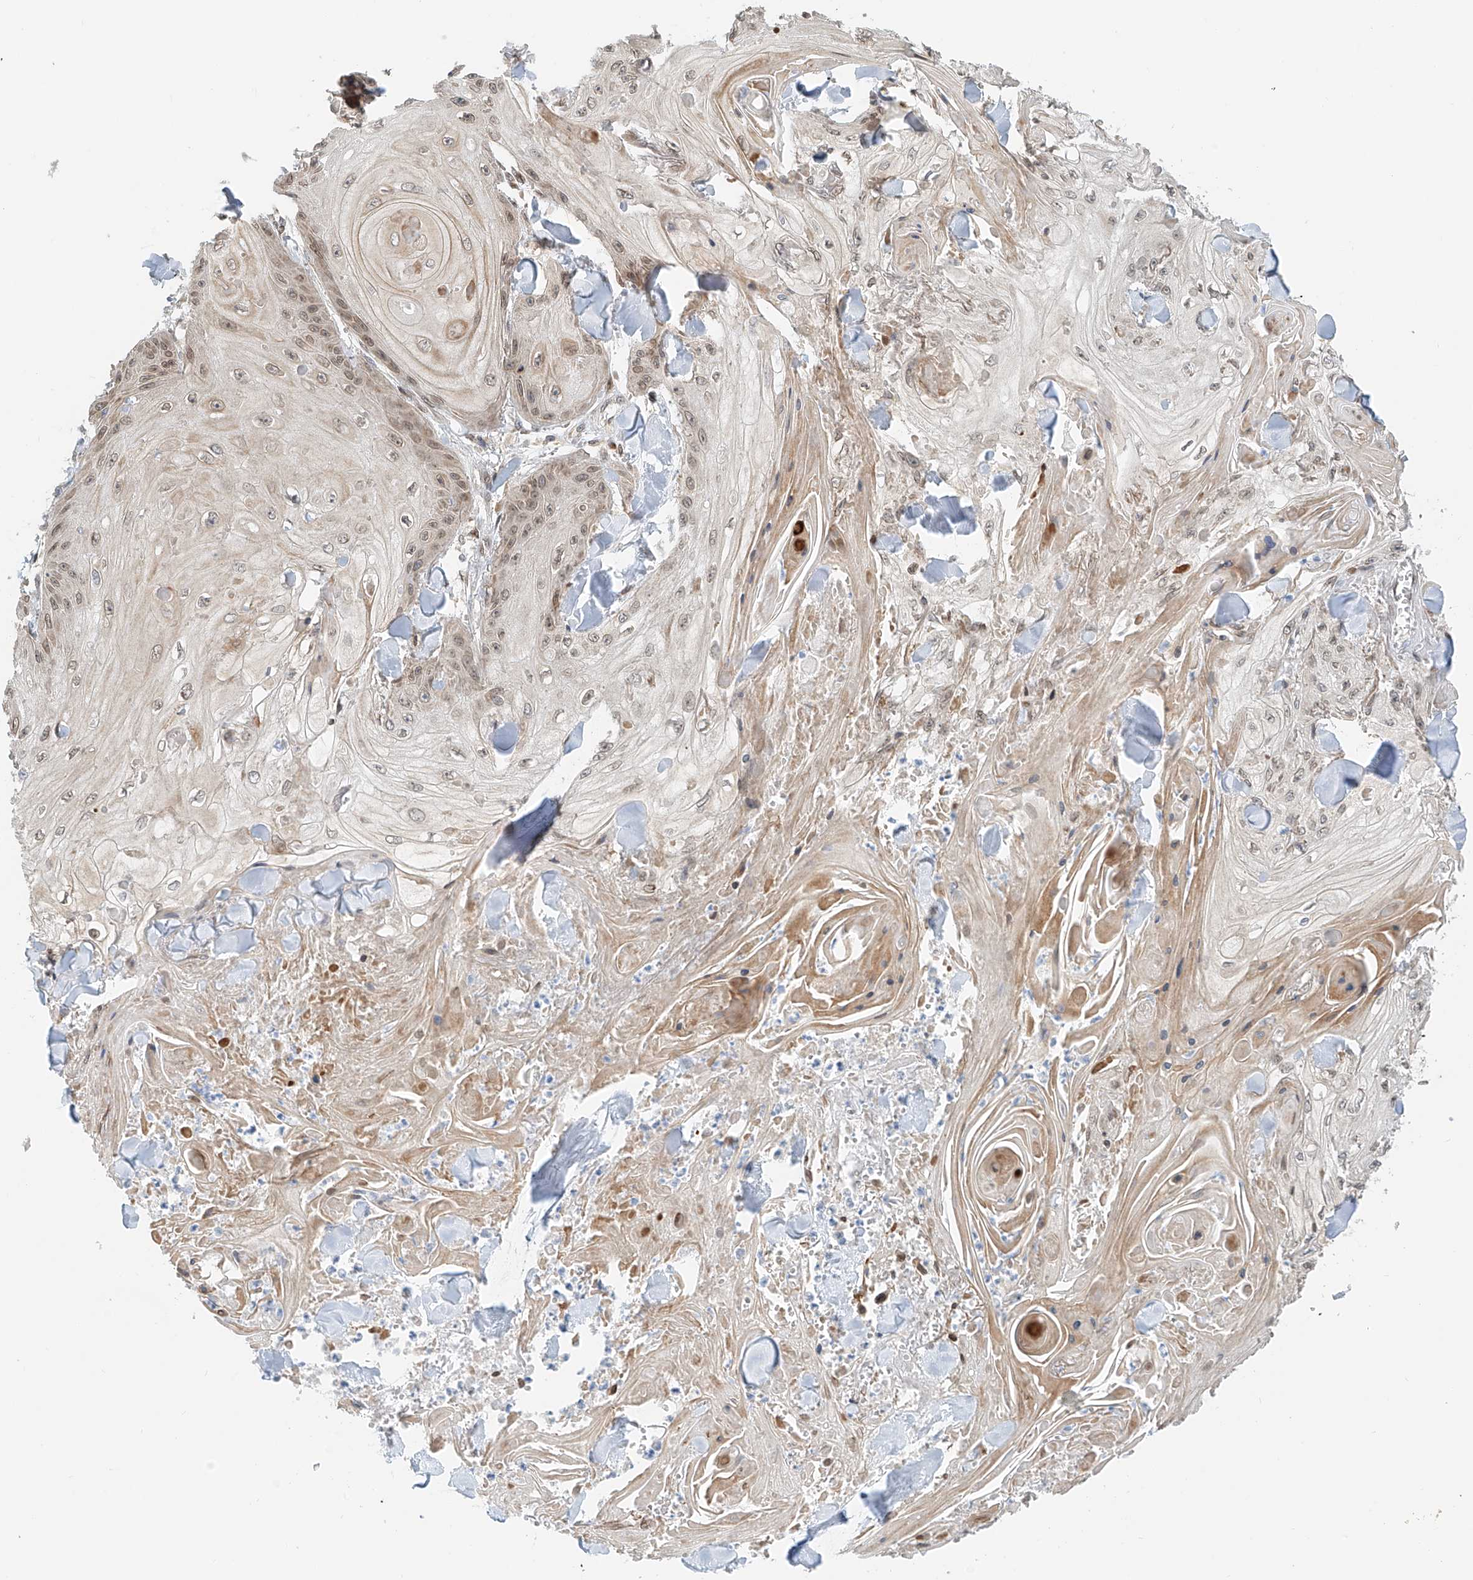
{"staining": {"intensity": "weak", "quantity": "25%-75%", "location": "nuclear"}, "tissue": "skin cancer", "cell_type": "Tumor cells", "image_type": "cancer", "snomed": [{"axis": "morphology", "description": "Squamous cell carcinoma, NOS"}, {"axis": "topography", "description": "Skin"}], "caption": "The immunohistochemical stain highlights weak nuclear expression in tumor cells of squamous cell carcinoma (skin) tissue.", "gene": "STARD9", "patient": {"sex": "male", "age": 74}}